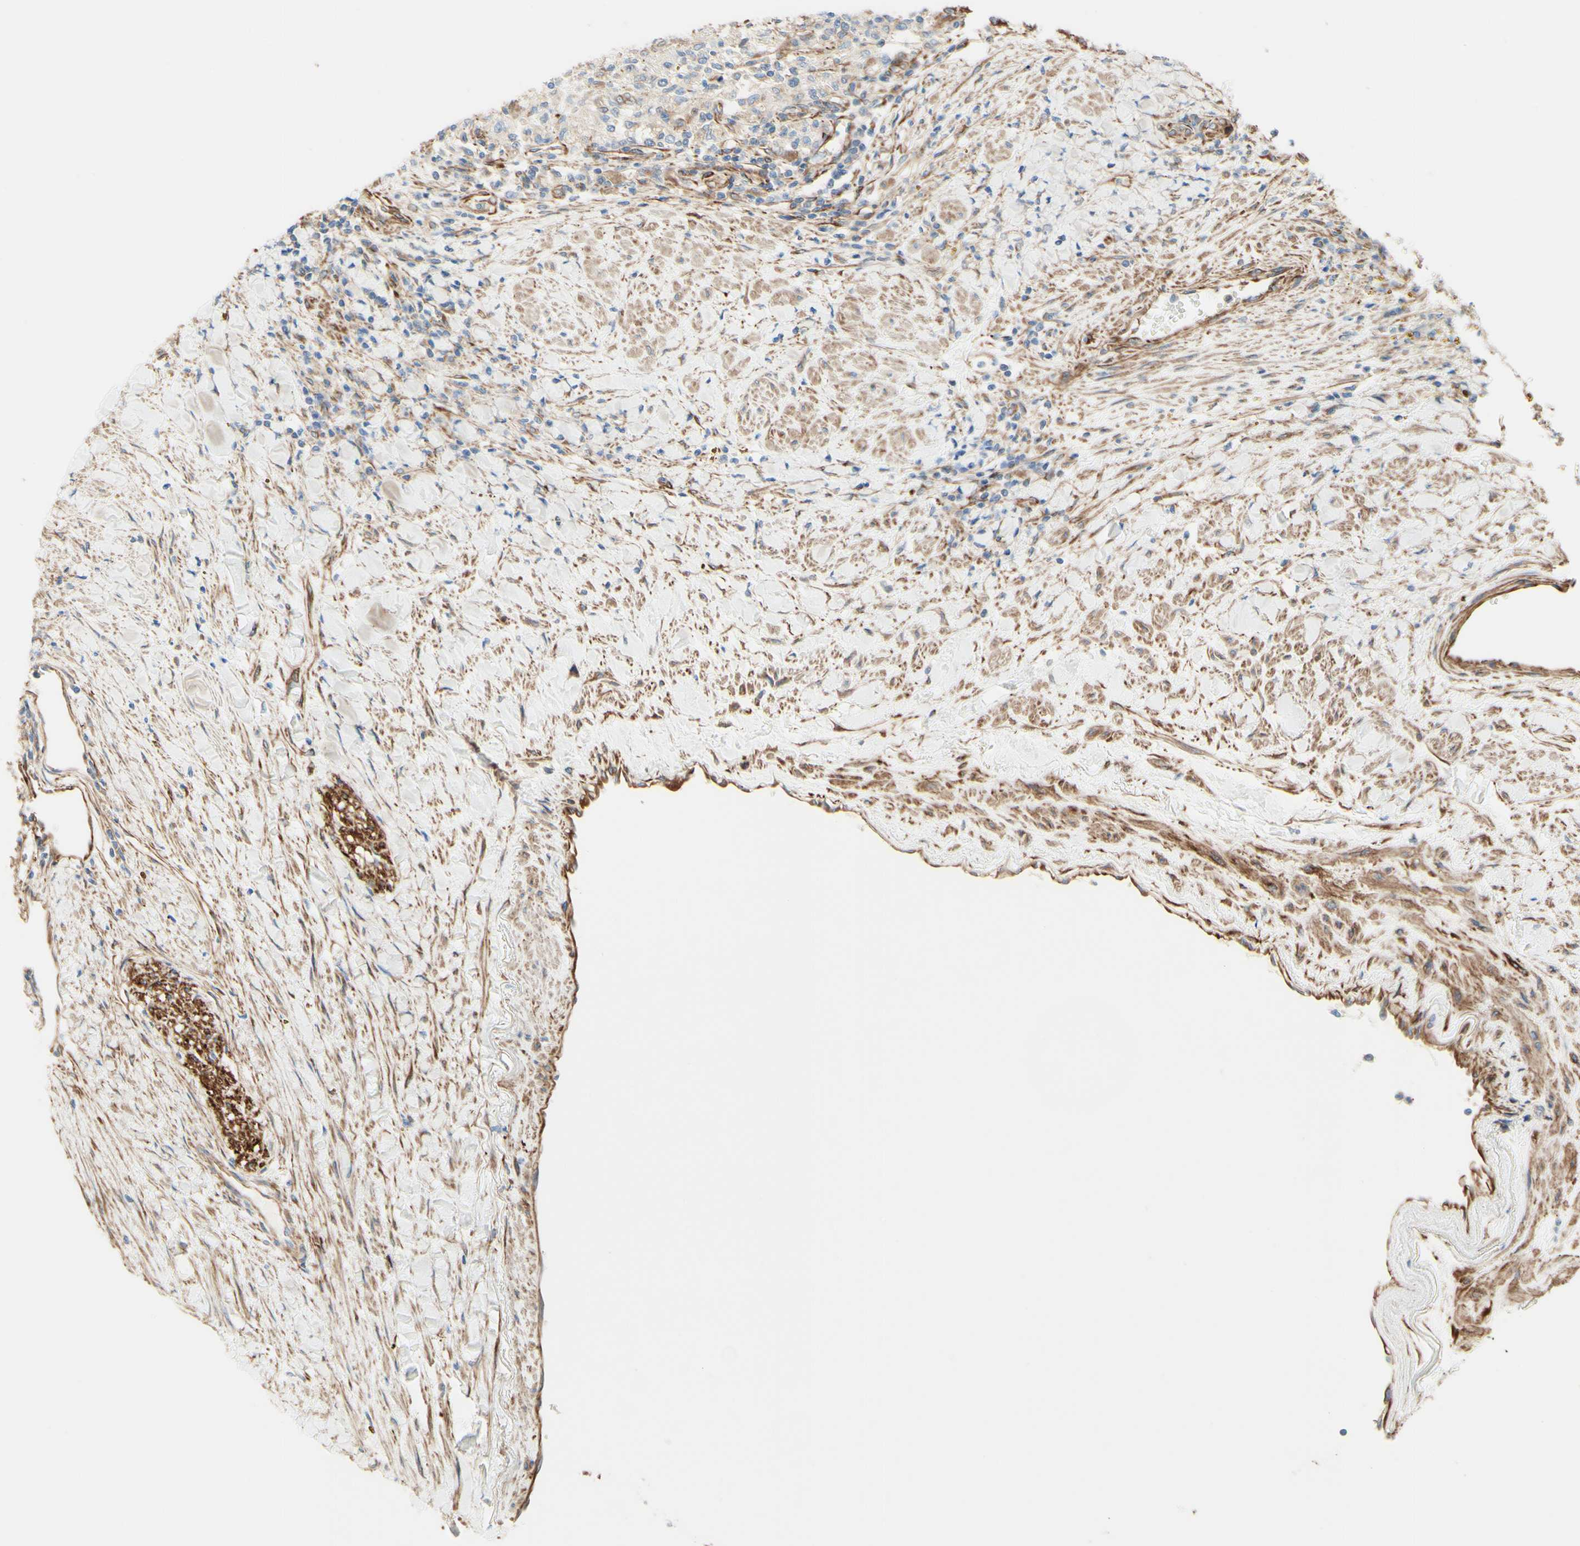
{"staining": {"intensity": "moderate", "quantity": ">75%", "location": "cytoplasmic/membranous"}, "tissue": "renal cancer", "cell_type": "Tumor cells", "image_type": "cancer", "snomed": [{"axis": "morphology", "description": "Adenocarcinoma, NOS"}, {"axis": "topography", "description": "Kidney"}], "caption": "This image displays immunohistochemistry (IHC) staining of renal cancer, with medium moderate cytoplasmic/membranous positivity in approximately >75% of tumor cells.", "gene": "ENDOD1", "patient": {"sex": "male", "age": 68}}